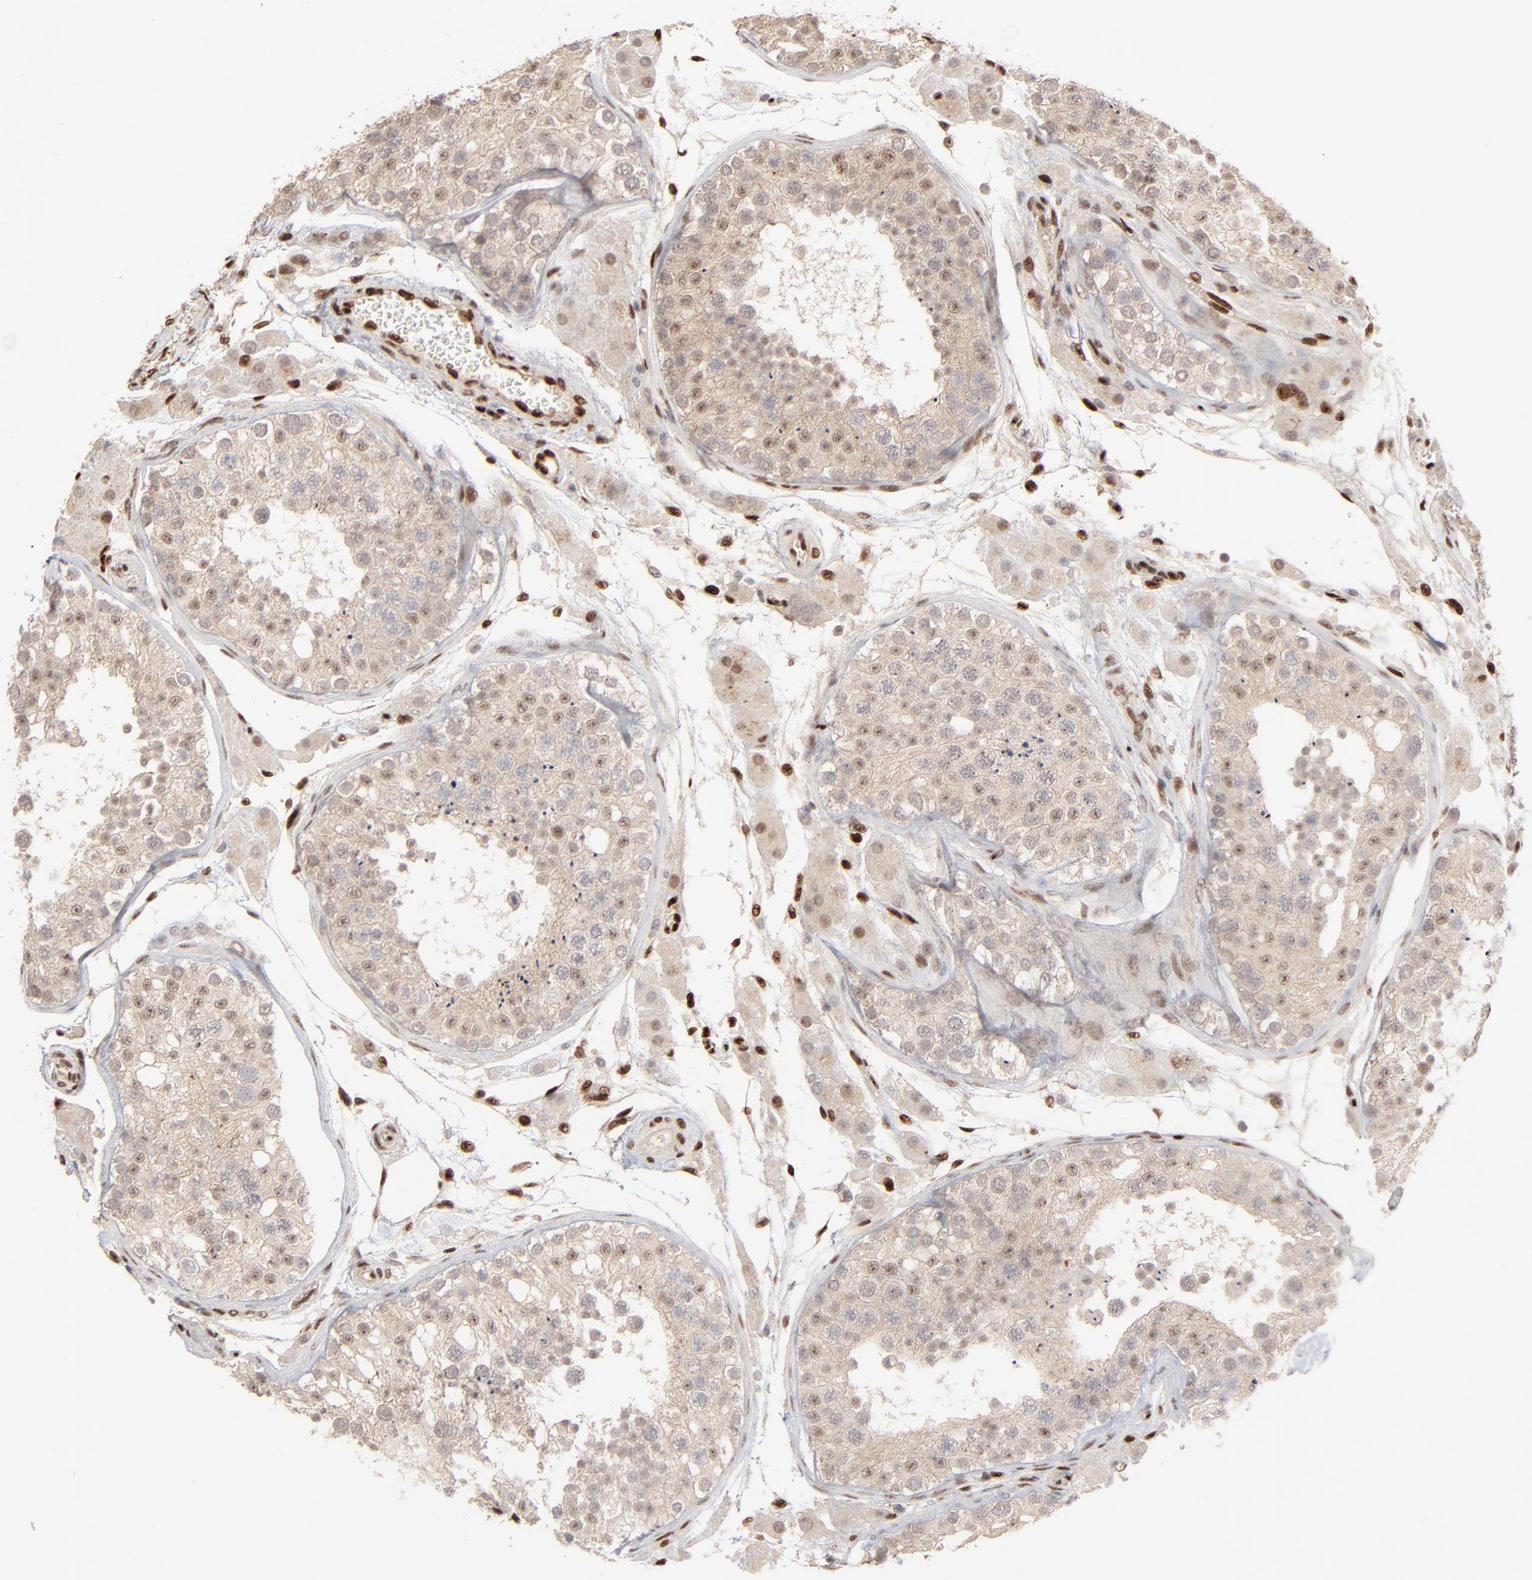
{"staining": {"intensity": "weak", "quantity": ">75%", "location": "cytoplasmic/membranous"}, "tissue": "testis", "cell_type": "Cells in seminiferous ducts", "image_type": "normal", "snomed": [{"axis": "morphology", "description": "Normal tissue, NOS"}, {"axis": "topography", "description": "Testis"}], "caption": "Immunohistochemical staining of benign testis exhibits weak cytoplasmic/membranous protein expression in about >75% of cells in seminiferous ducts.", "gene": "NFIB", "patient": {"sex": "male", "age": 26}}